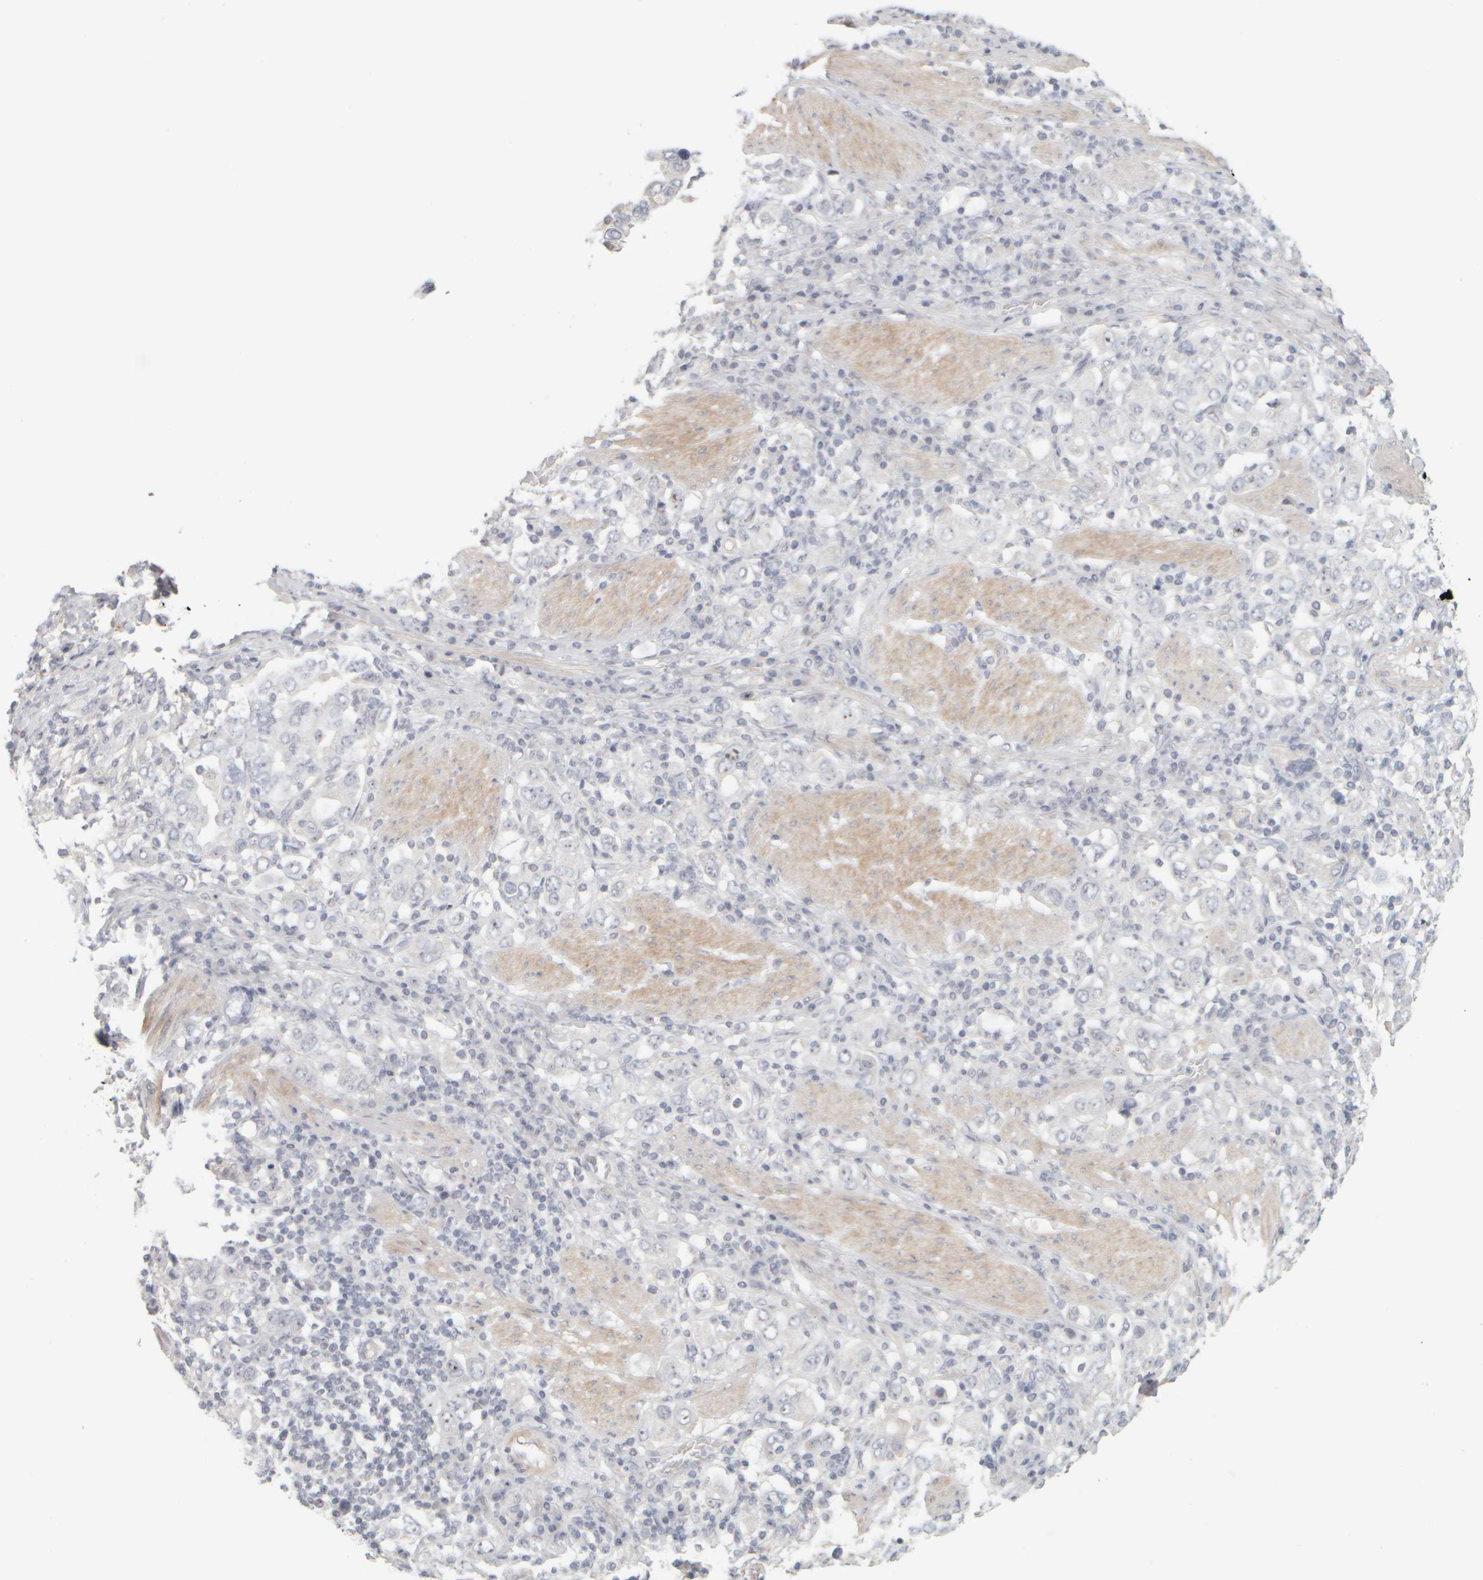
{"staining": {"intensity": "moderate", "quantity": "<25%", "location": "nuclear"}, "tissue": "stomach cancer", "cell_type": "Tumor cells", "image_type": "cancer", "snomed": [{"axis": "morphology", "description": "Adenocarcinoma, NOS"}, {"axis": "topography", "description": "Stomach, upper"}], "caption": "Immunohistochemistry (IHC) micrograph of neoplastic tissue: human stomach cancer stained using IHC exhibits low levels of moderate protein expression localized specifically in the nuclear of tumor cells, appearing as a nuclear brown color.", "gene": "DCXR", "patient": {"sex": "male", "age": 62}}